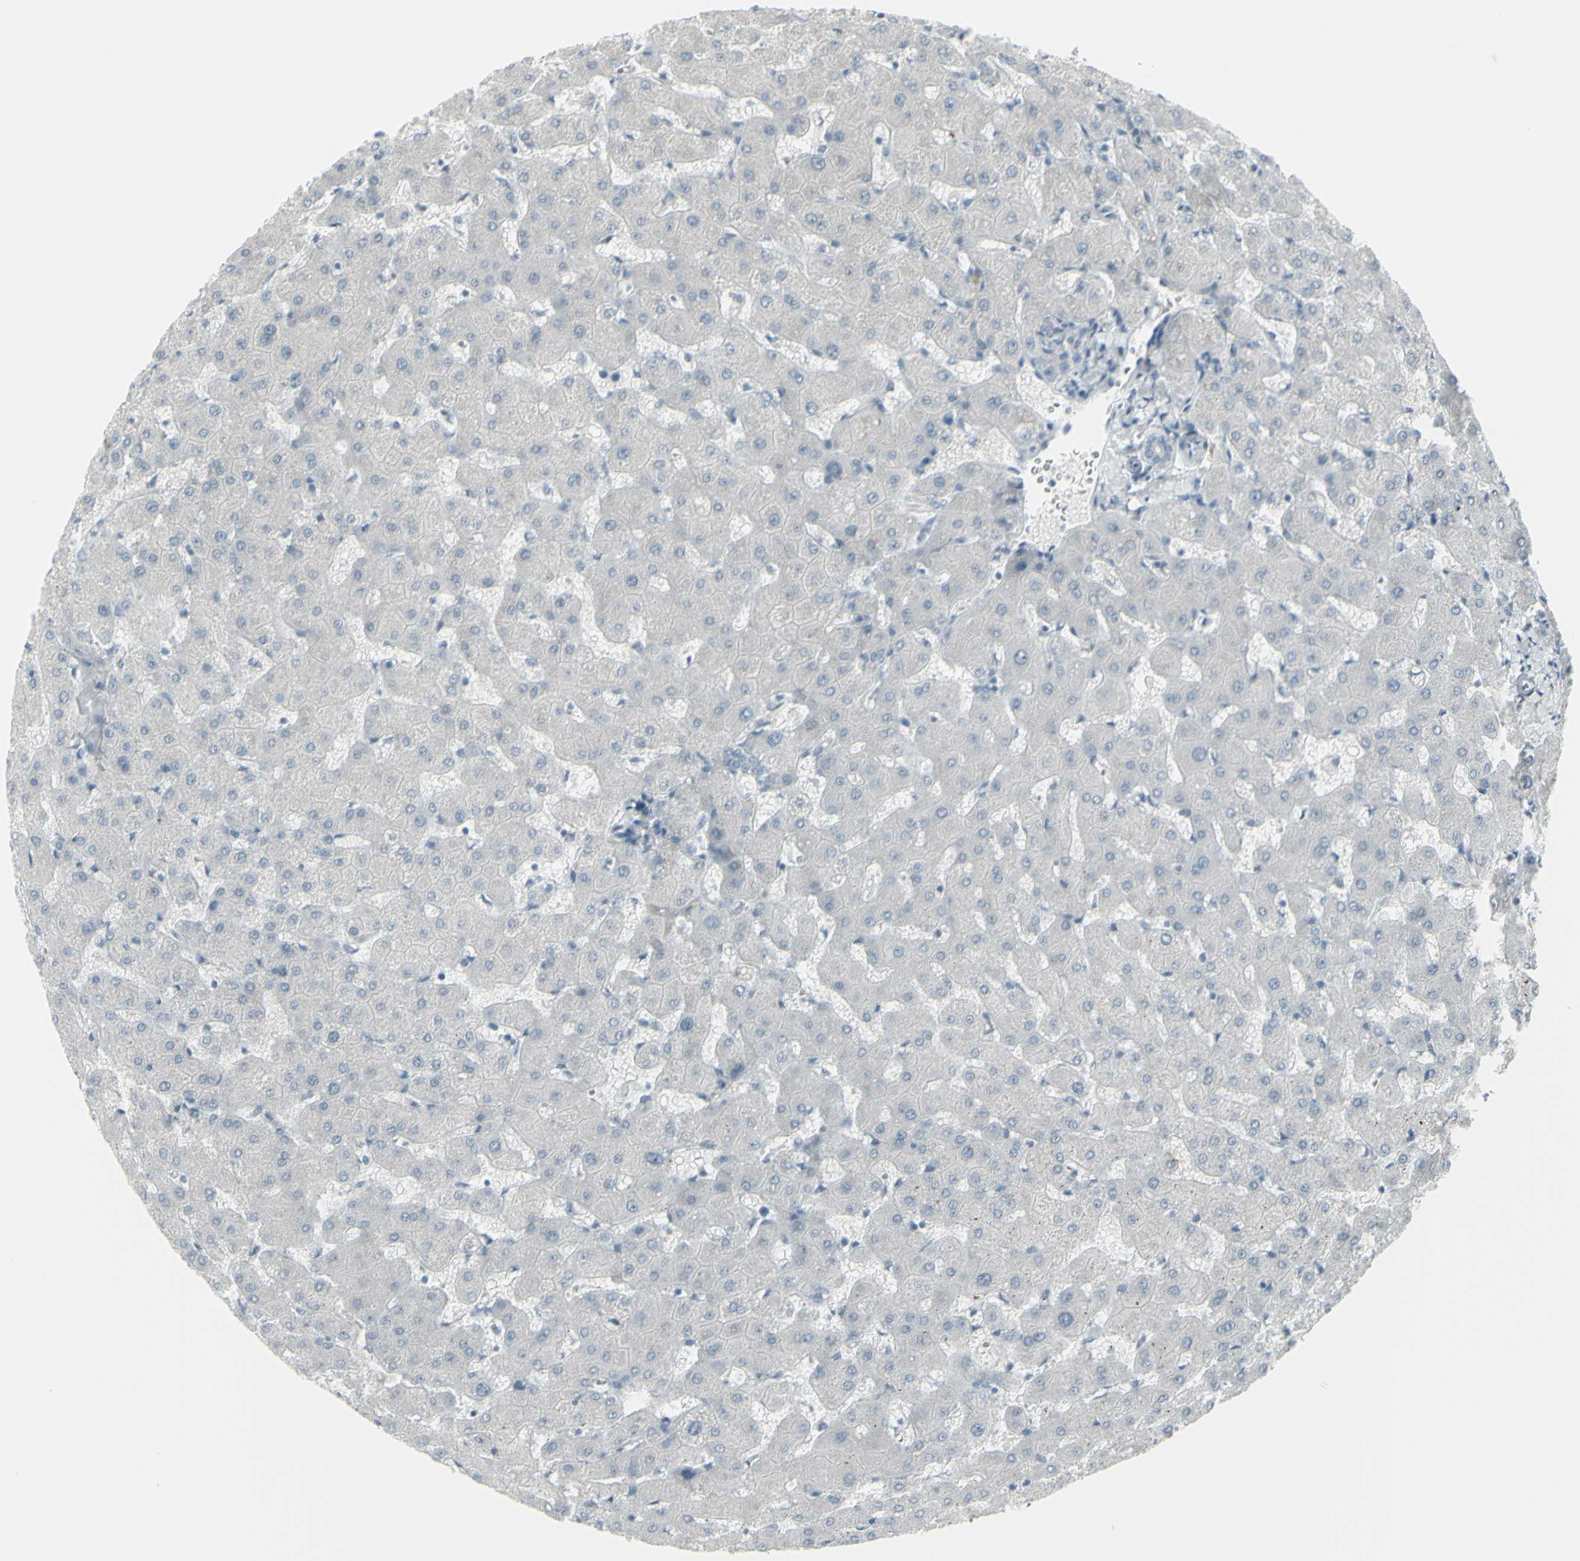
{"staining": {"intensity": "negative", "quantity": "none", "location": "none"}, "tissue": "liver", "cell_type": "Cholangiocytes", "image_type": "normal", "snomed": [{"axis": "morphology", "description": "Normal tissue, NOS"}, {"axis": "topography", "description": "Liver"}], "caption": "Immunohistochemistry of normal human liver reveals no expression in cholangiocytes. Nuclei are stained in blue.", "gene": "RAB3A", "patient": {"sex": "female", "age": 63}}